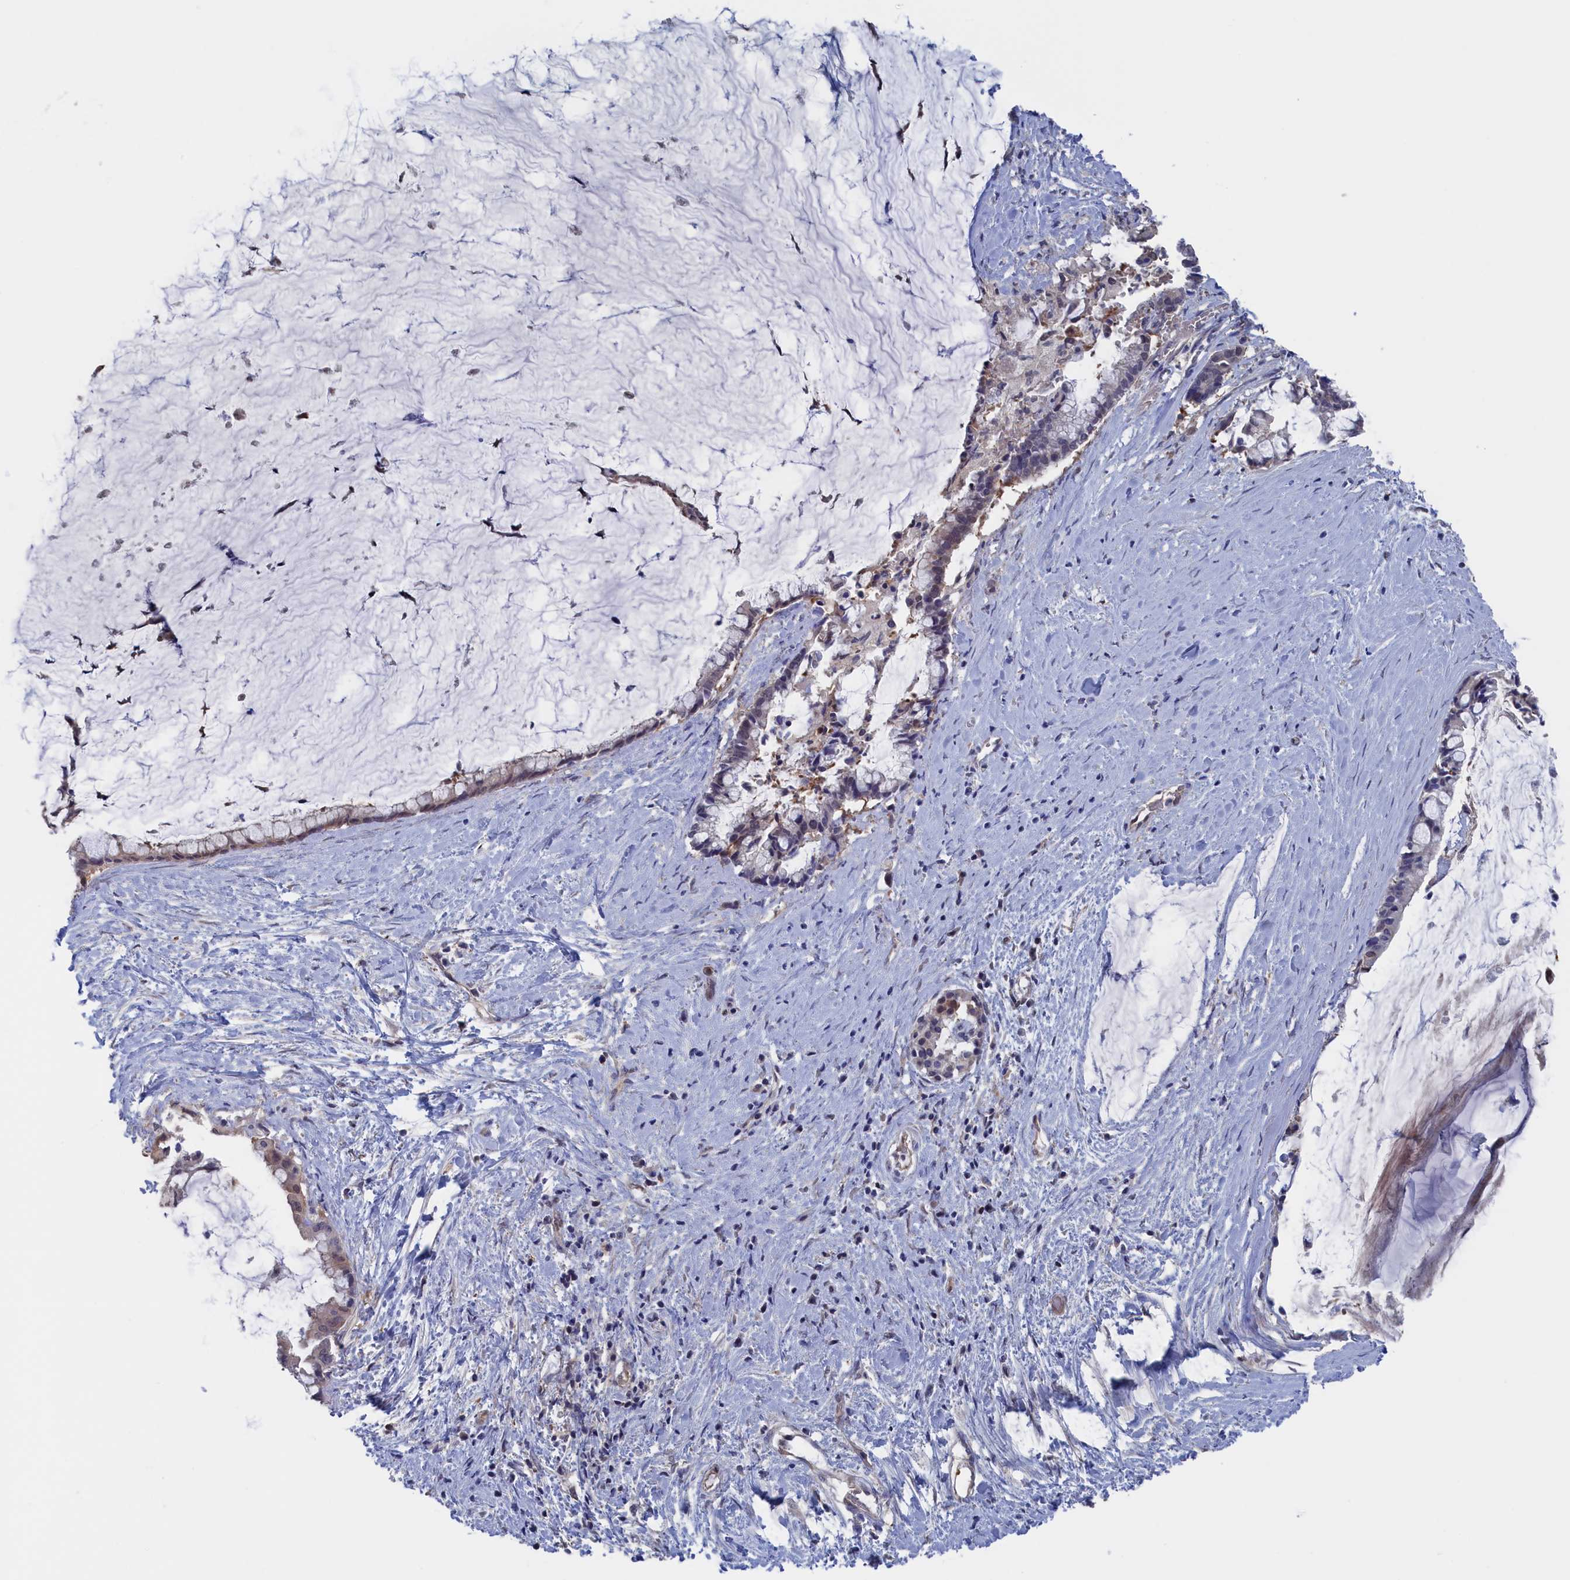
{"staining": {"intensity": "weak", "quantity": "<25%", "location": "cytoplasmic/membranous,nuclear"}, "tissue": "pancreatic cancer", "cell_type": "Tumor cells", "image_type": "cancer", "snomed": [{"axis": "morphology", "description": "Adenocarcinoma, NOS"}, {"axis": "topography", "description": "Pancreas"}], "caption": "Pancreatic cancer was stained to show a protein in brown. There is no significant staining in tumor cells. (DAB (3,3'-diaminobenzidine) IHC visualized using brightfield microscopy, high magnification).", "gene": "NUTF2", "patient": {"sex": "male", "age": 41}}